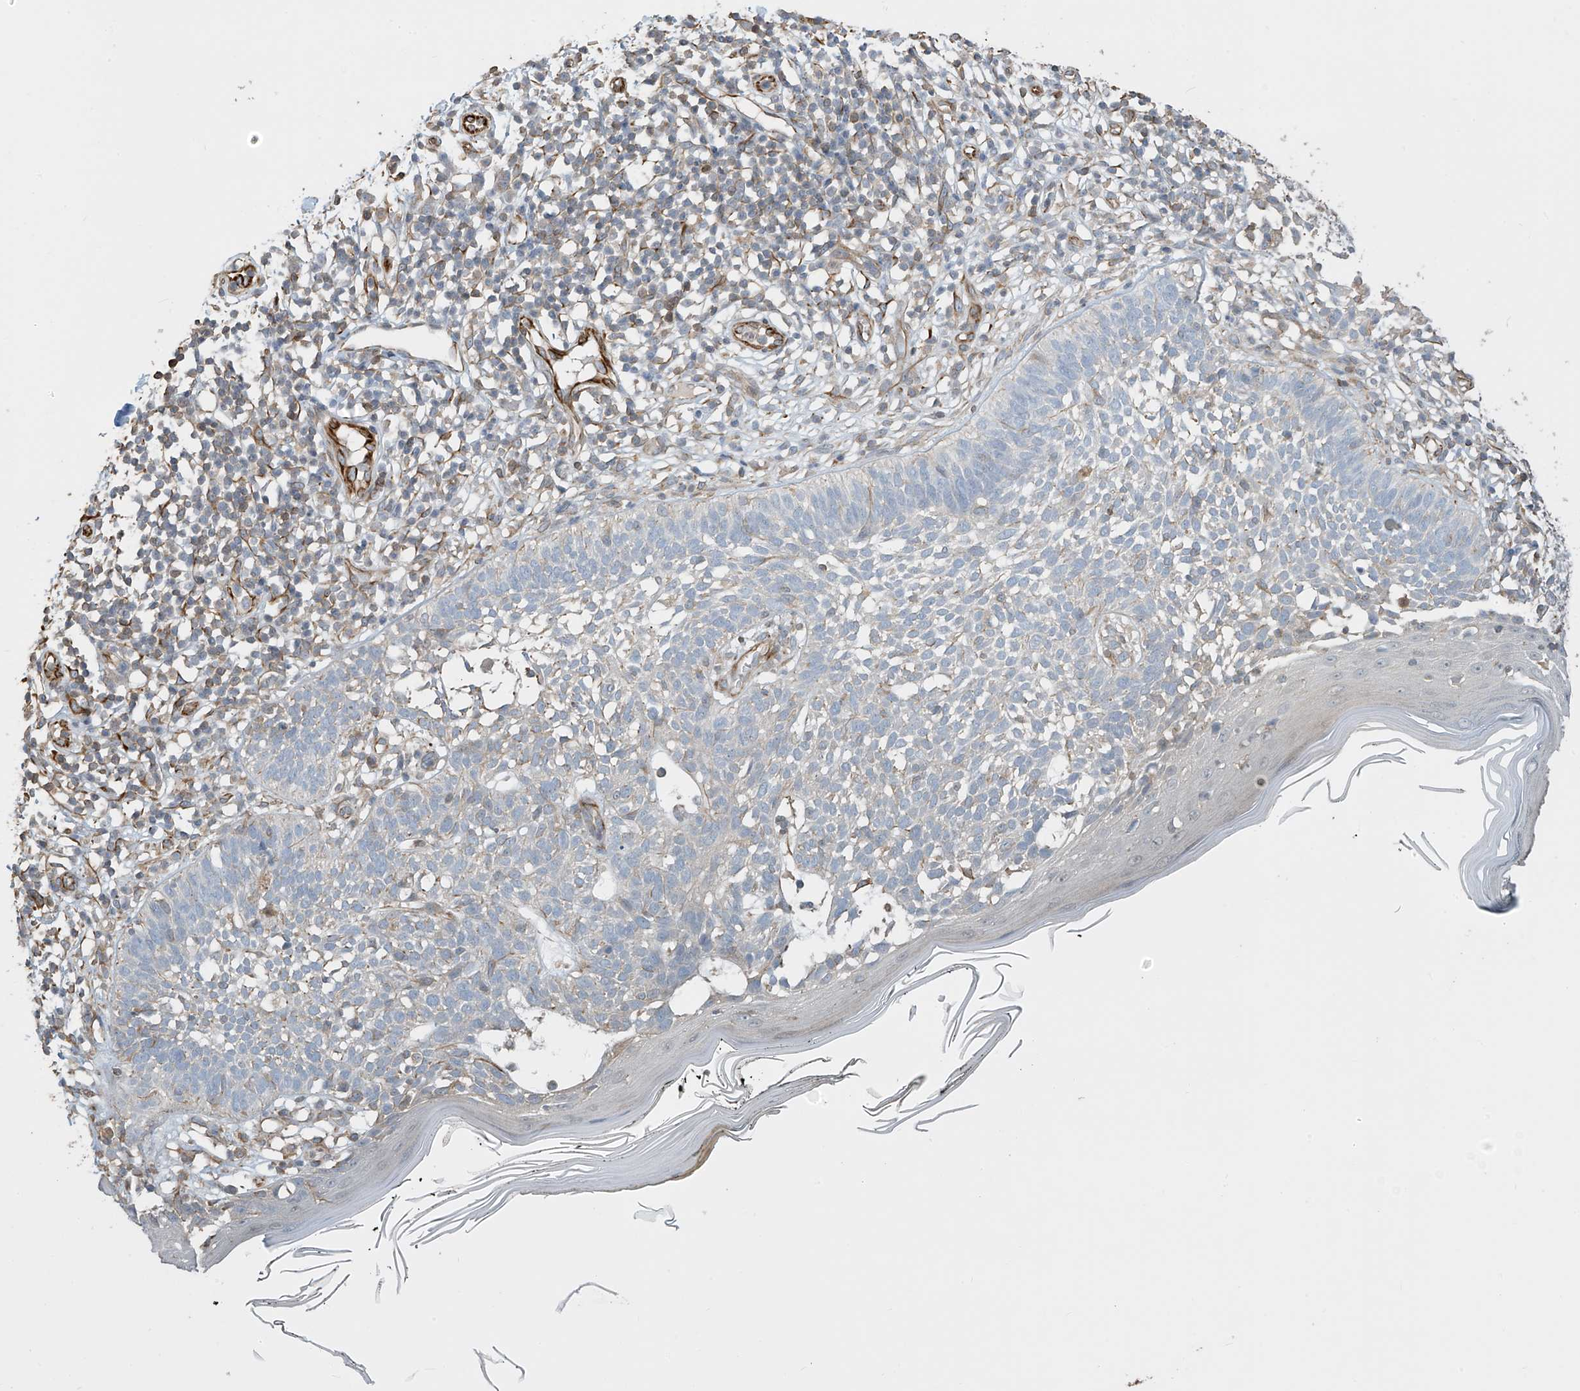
{"staining": {"intensity": "negative", "quantity": "none", "location": "none"}, "tissue": "skin cancer", "cell_type": "Tumor cells", "image_type": "cancer", "snomed": [{"axis": "morphology", "description": "Basal cell carcinoma"}, {"axis": "topography", "description": "Skin"}], "caption": "This photomicrograph is of skin cancer (basal cell carcinoma) stained with immunohistochemistry to label a protein in brown with the nuclei are counter-stained blue. There is no expression in tumor cells.", "gene": "SH3BGRL3", "patient": {"sex": "female", "age": 64}}